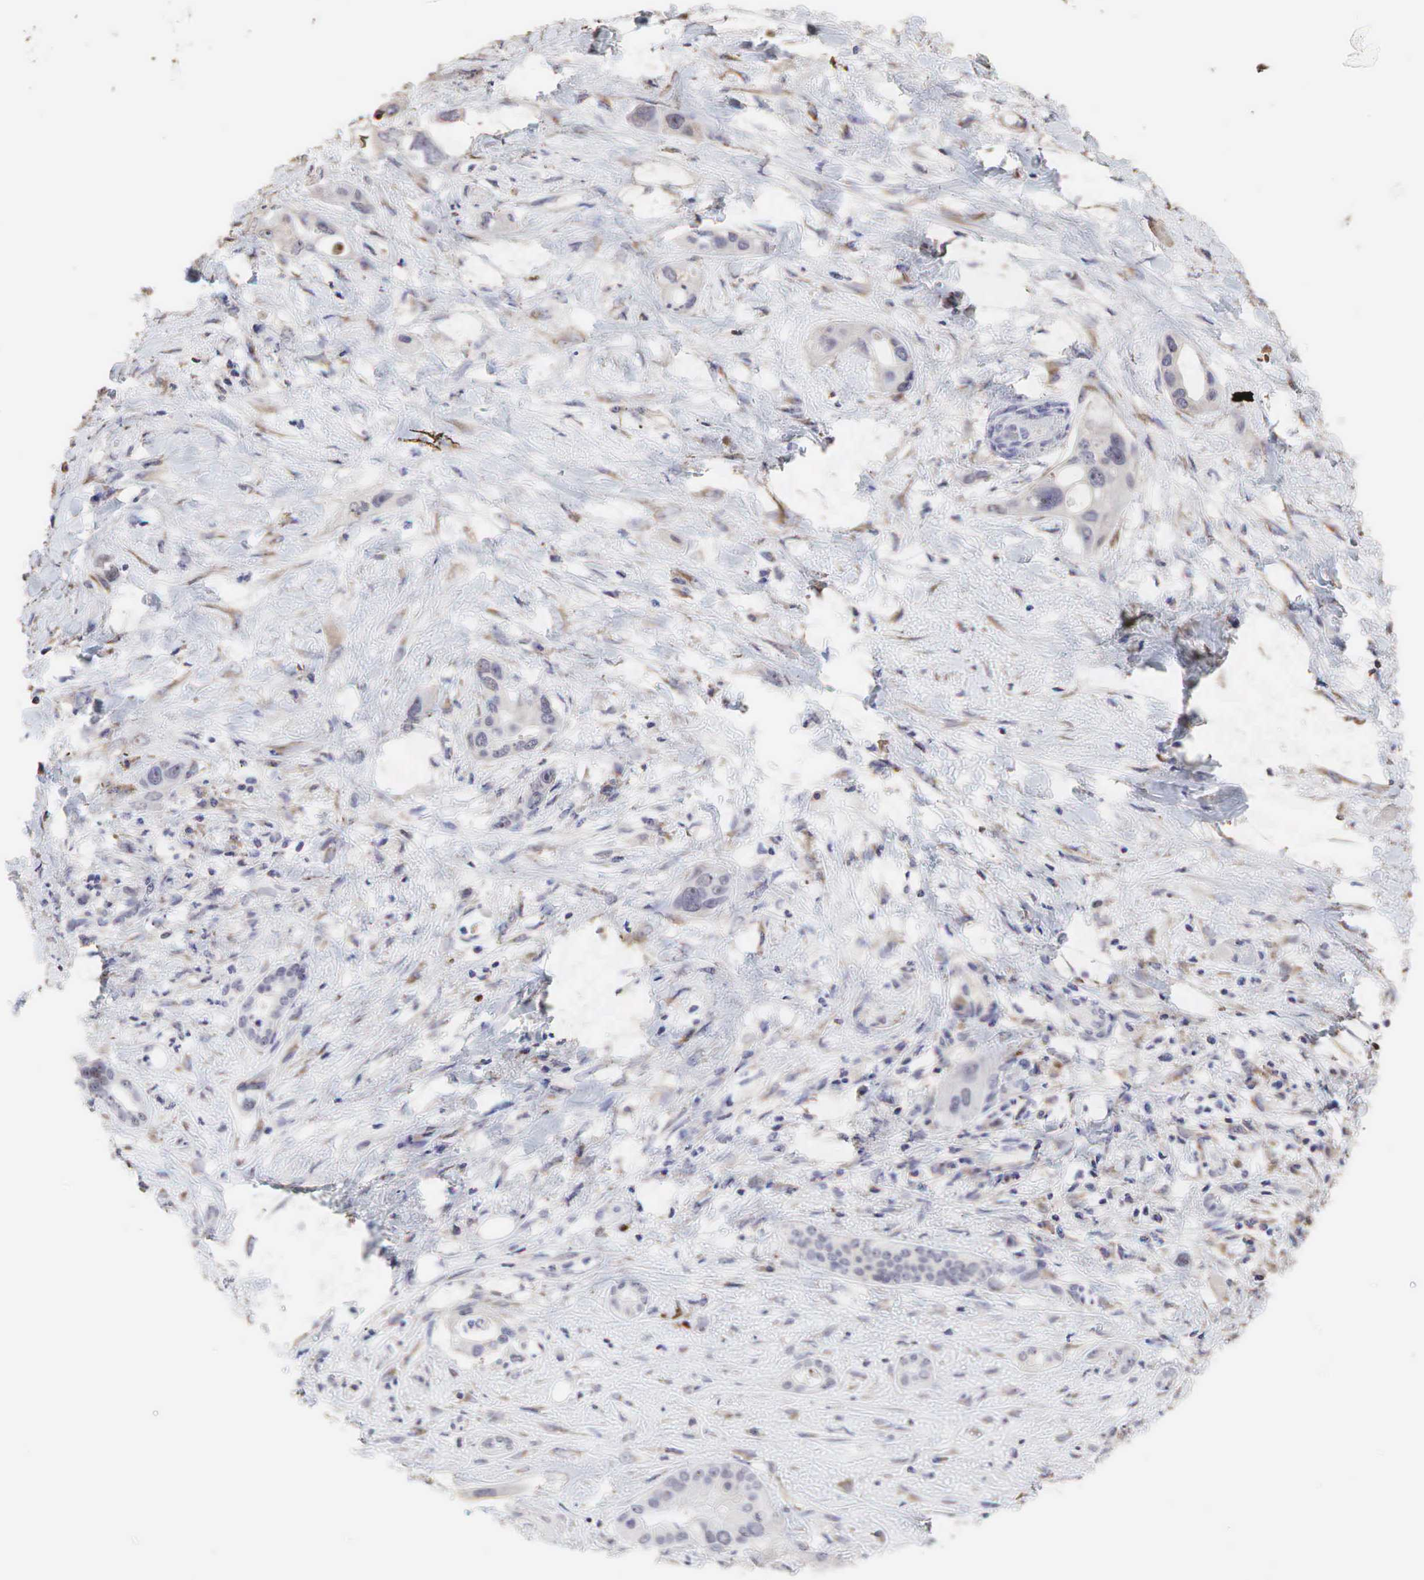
{"staining": {"intensity": "negative", "quantity": "none", "location": "none"}, "tissue": "liver cancer", "cell_type": "Tumor cells", "image_type": "cancer", "snomed": [{"axis": "morphology", "description": "Cholangiocarcinoma"}, {"axis": "topography", "description": "Liver"}], "caption": "Image shows no protein staining in tumor cells of liver cholangiocarcinoma tissue.", "gene": "DKC1", "patient": {"sex": "female", "age": 65}}